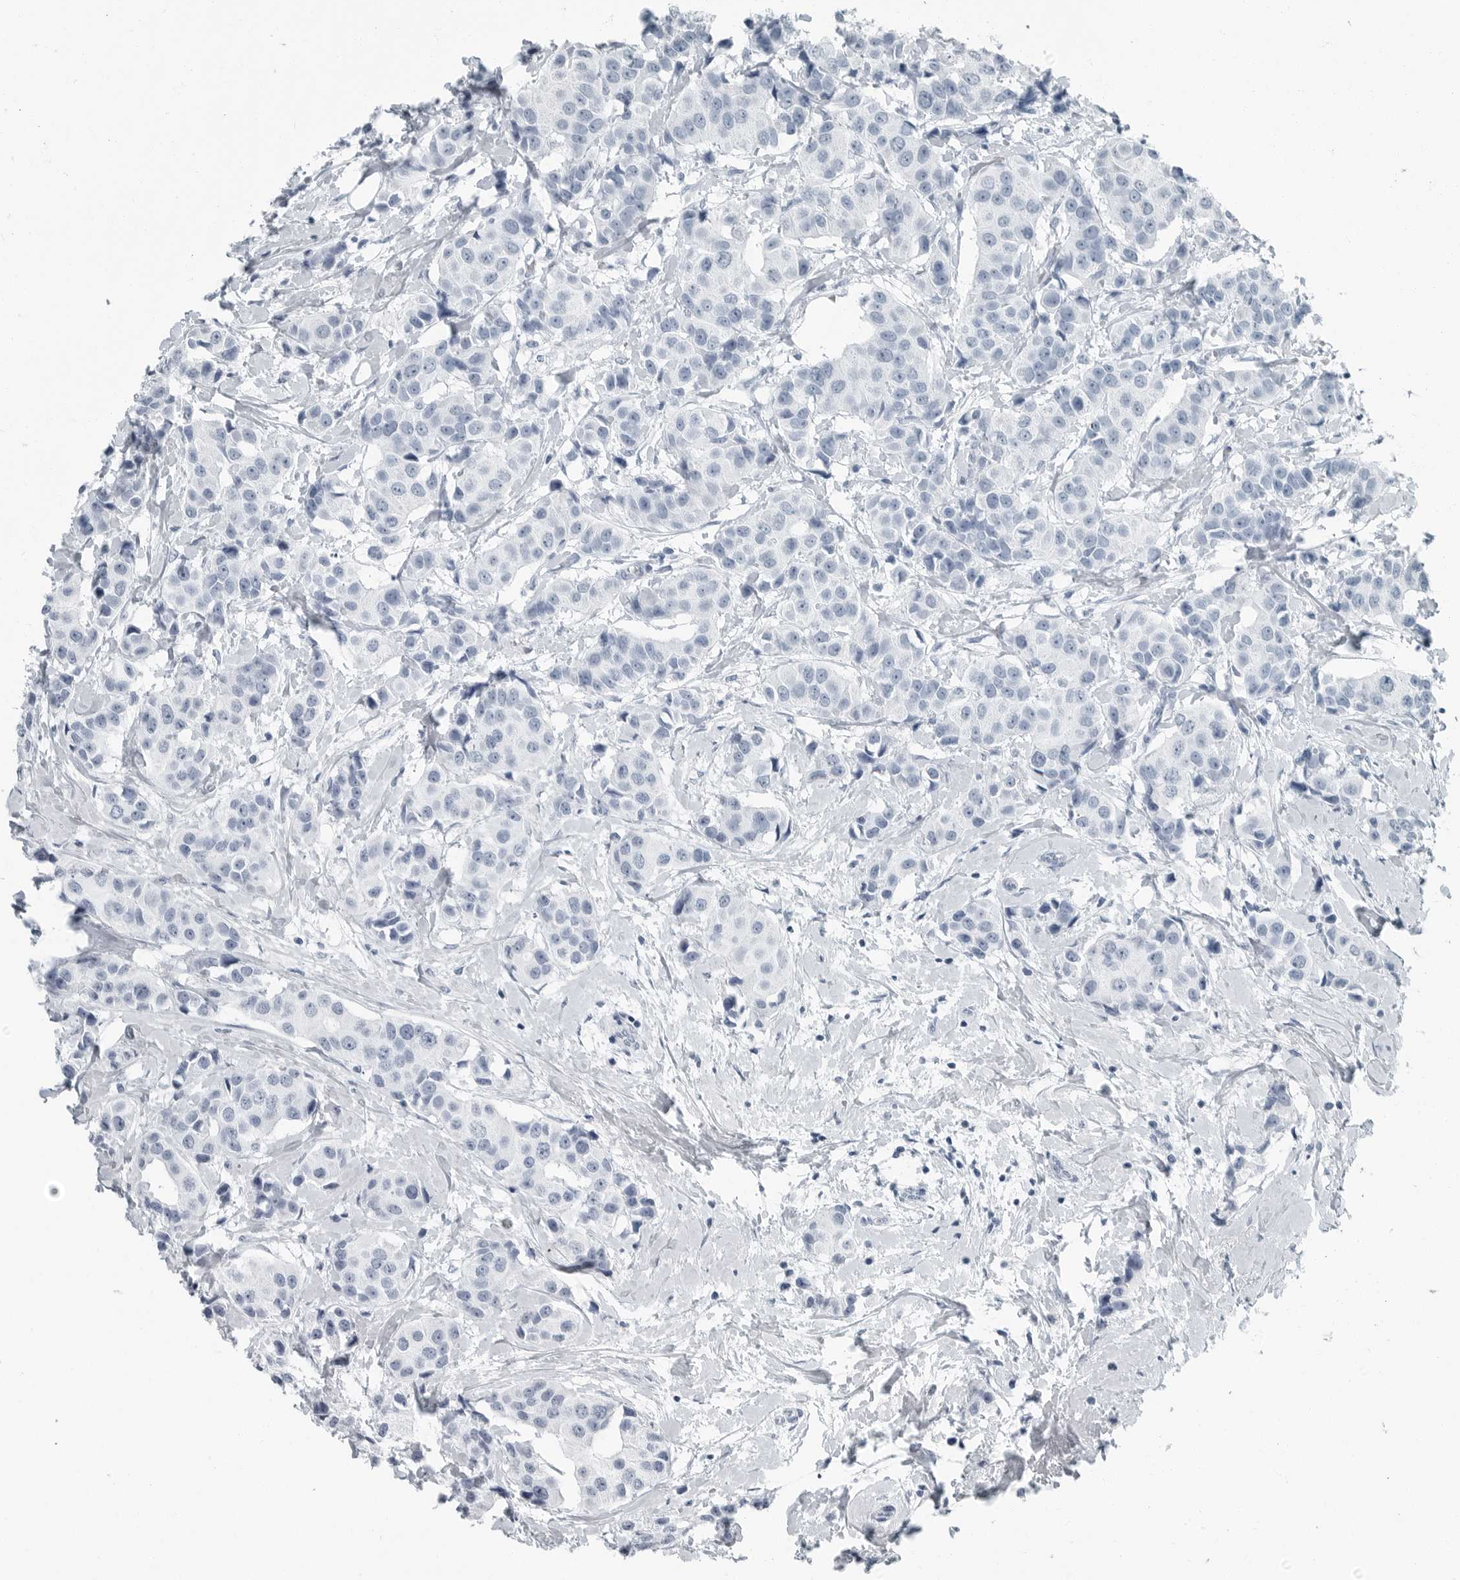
{"staining": {"intensity": "negative", "quantity": "none", "location": "none"}, "tissue": "breast cancer", "cell_type": "Tumor cells", "image_type": "cancer", "snomed": [{"axis": "morphology", "description": "Normal tissue, NOS"}, {"axis": "morphology", "description": "Duct carcinoma"}, {"axis": "topography", "description": "Breast"}], "caption": "A histopathology image of human breast cancer (infiltrating ductal carcinoma) is negative for staining in tumor cells.", "gene": "FABP6", "patient": {"sex": "female", "age": 39}}